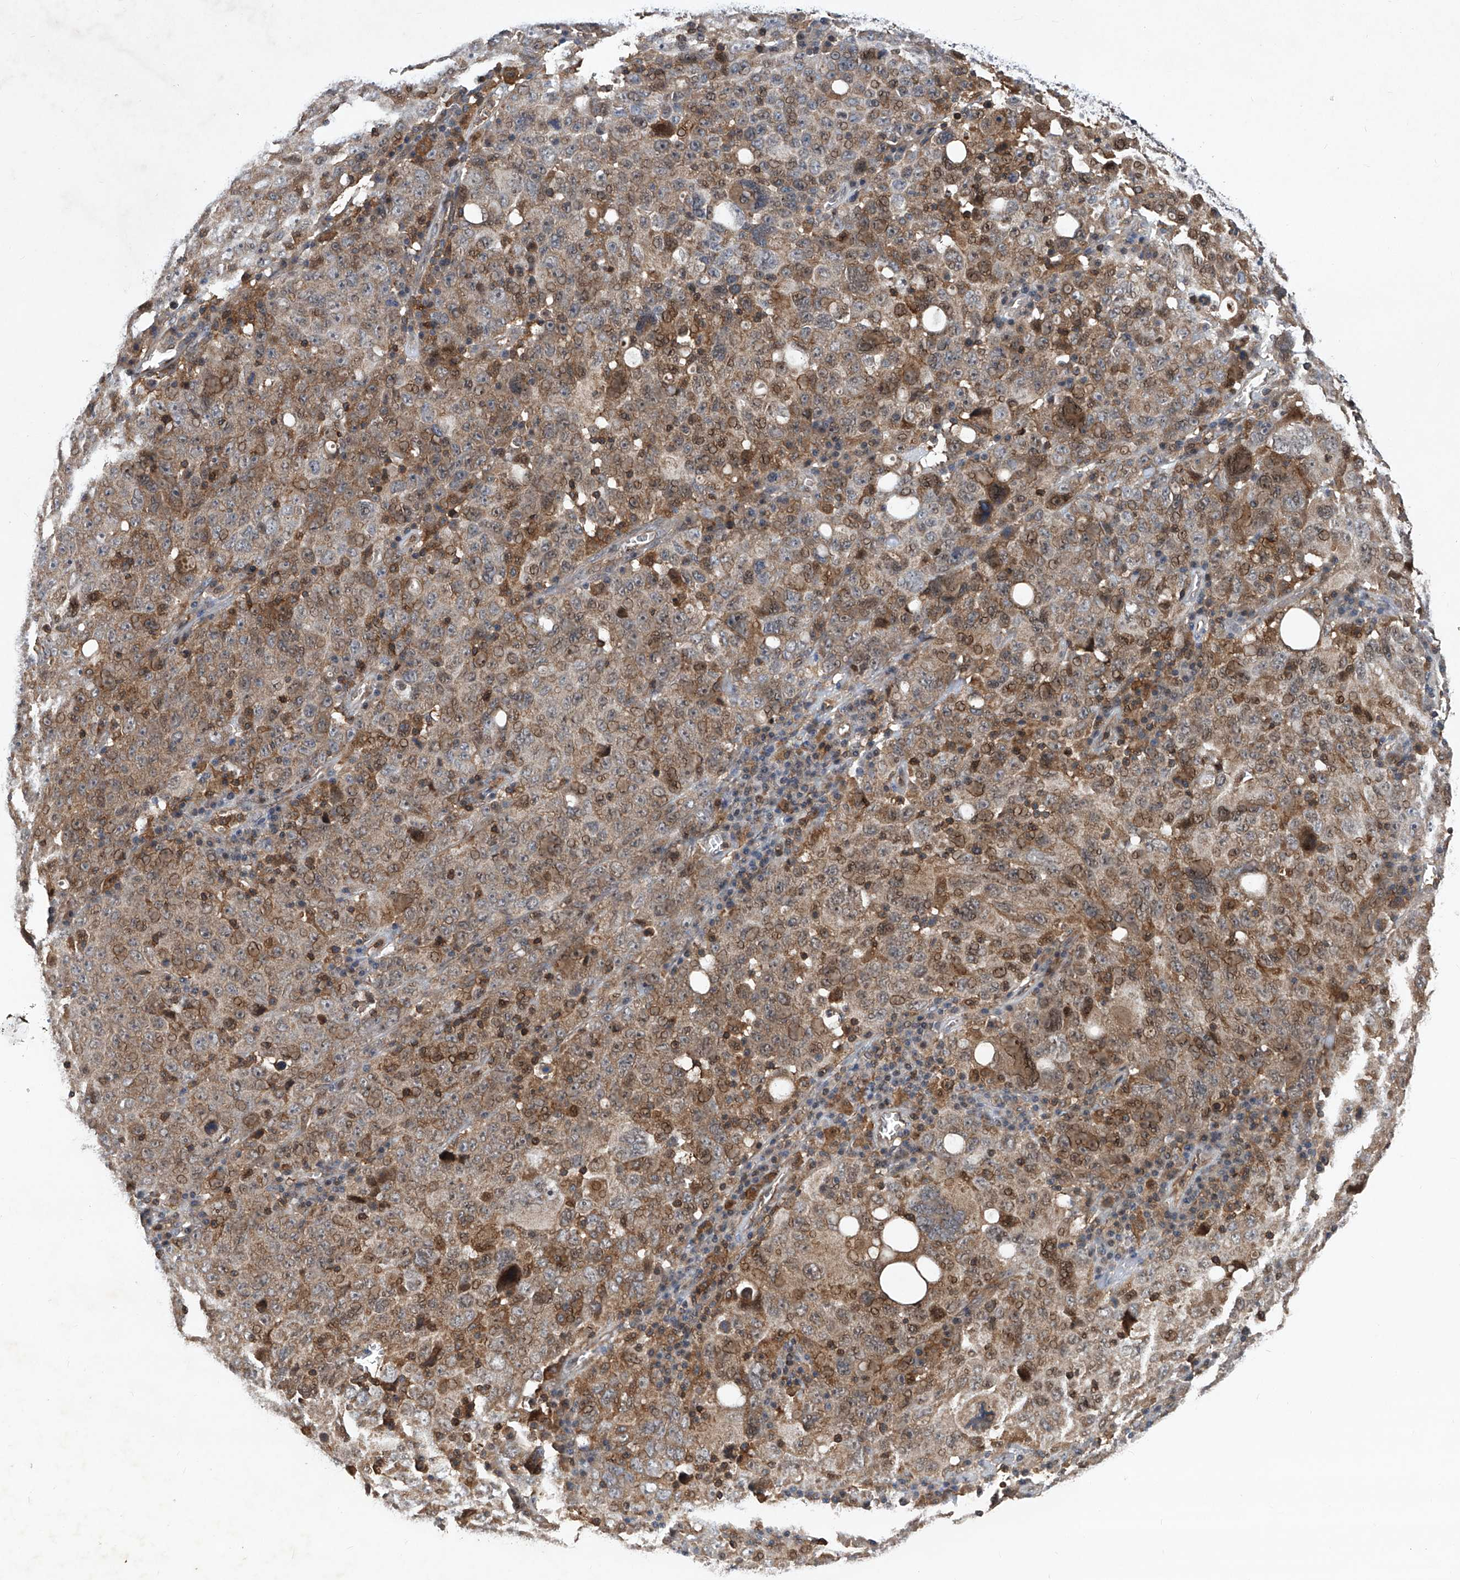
{"staining": {"intensity": "weak", "quantity": "25%-75%", "location": "cytoplasmic/membranous,nuclear"}, "tissue": "ovarian cancer", "cell_type": "Tumor cells", "image_type": "cancer", "snomed": [{"axis": "morphology", "description": "Carcinoma, endometroid"}, {"axis": "topography", "description": "Ovary"}], "caption": "Immunohistochemical staining of ovarian cancer exhibits low levels of weak cytoplasmic/membranous and nuclear staining in about 25%-75% of tumor cells. Nuclei are stained in blue.", "gene": "NT5C3A", "patient": {"sex": "female", "age": 62}}